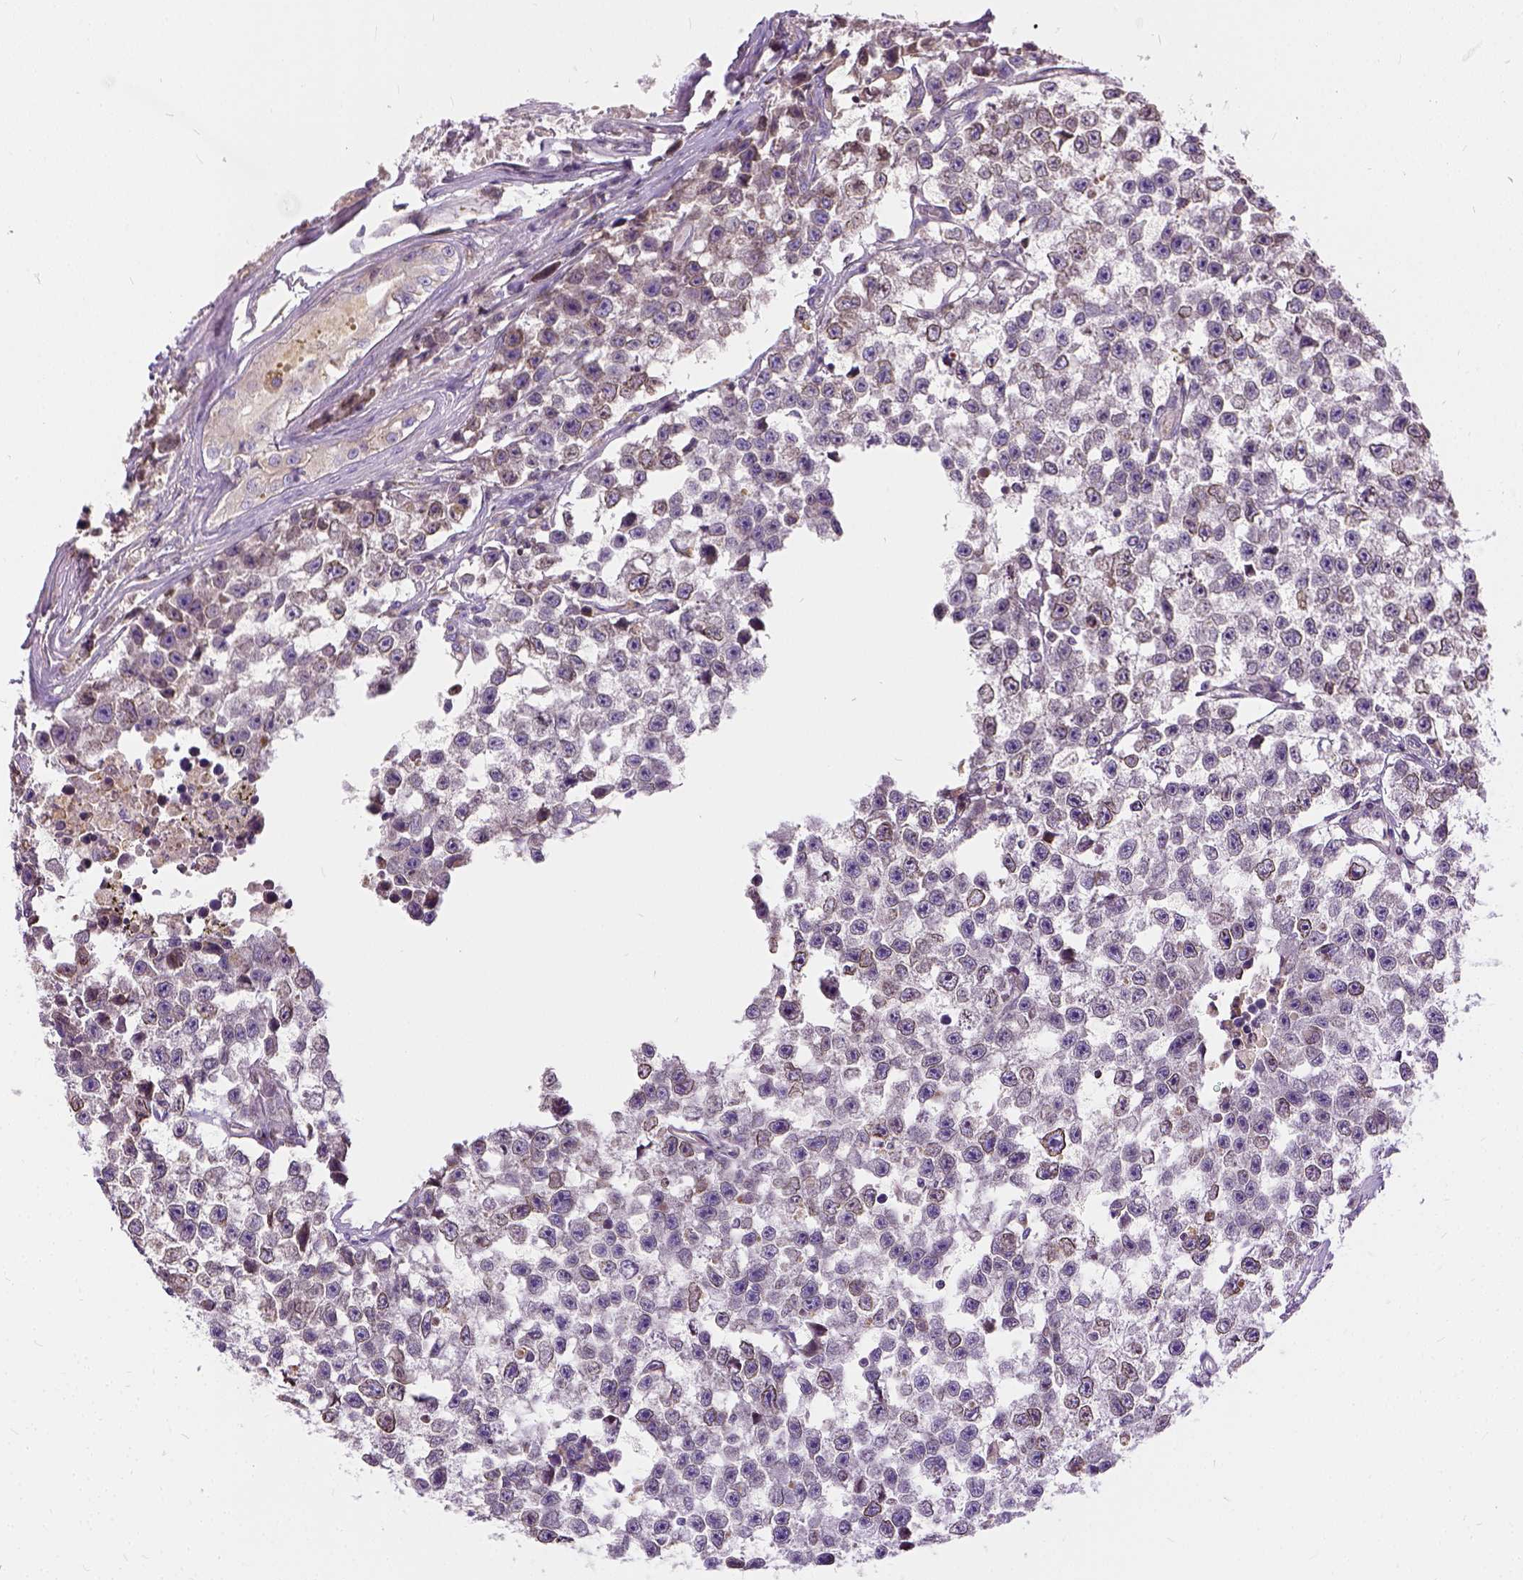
{"staining": {"intensity": "moderate", "quantity": "<25%", "location": "cytoplasmic/membranous,nuclear"}, "tissue": "testis cancer", "cell_type": "Tumor cells", "image_type": "cancer", "snomed": [{"axis": "morphology", "description": "Seminoma, NOS"}, {"axis": "topography", "description": "Testis"}], "caption": "Immunohistochemical staining of testis cancer displays low levels of moderate cytoplasmic/membranous and nuclear protein staining in approximately <25% of tumor cells.", "gene": "CADM4", "patient": {"sex": "male", "age": 26}}